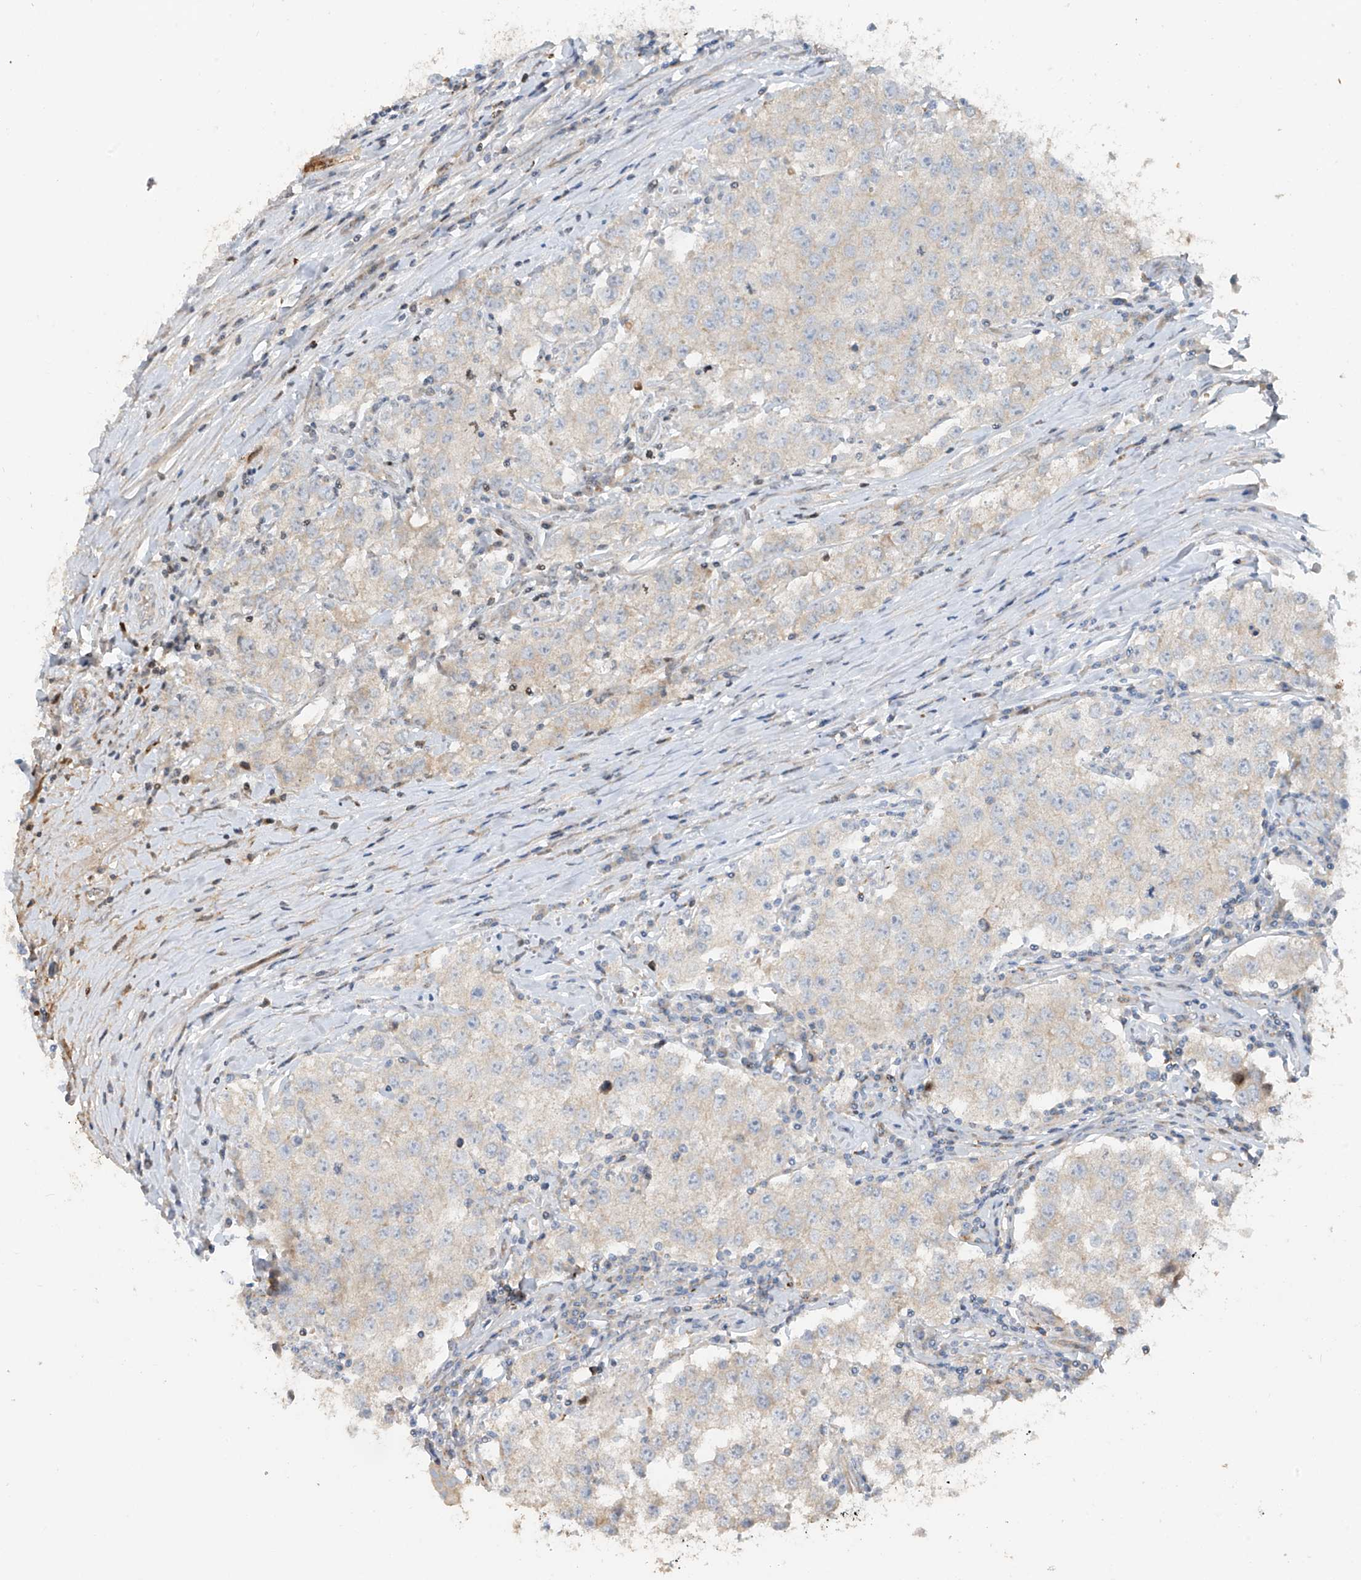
{"staining": {"intensity": "weak", "quantity": "<25%", "location": "cytoplasmic/membranous"}, "tissue": "testis cancer", "cell_type": "Tumor cells", "image_type": "cancer", "snomed": [{"axis": "morphology", "description": "Seminoma, NOS"}, {"axis": "morphology", "description": "Carcinoma, Embryonal, NOS"}, {"axis": "topography", "description": "Testis"}], "caption": "Micrograph shows no significant protein positivity in tumor cells of testis seminoma.", "gene": "ABTB1", "patient": {"sex": "male", "age": 43}}